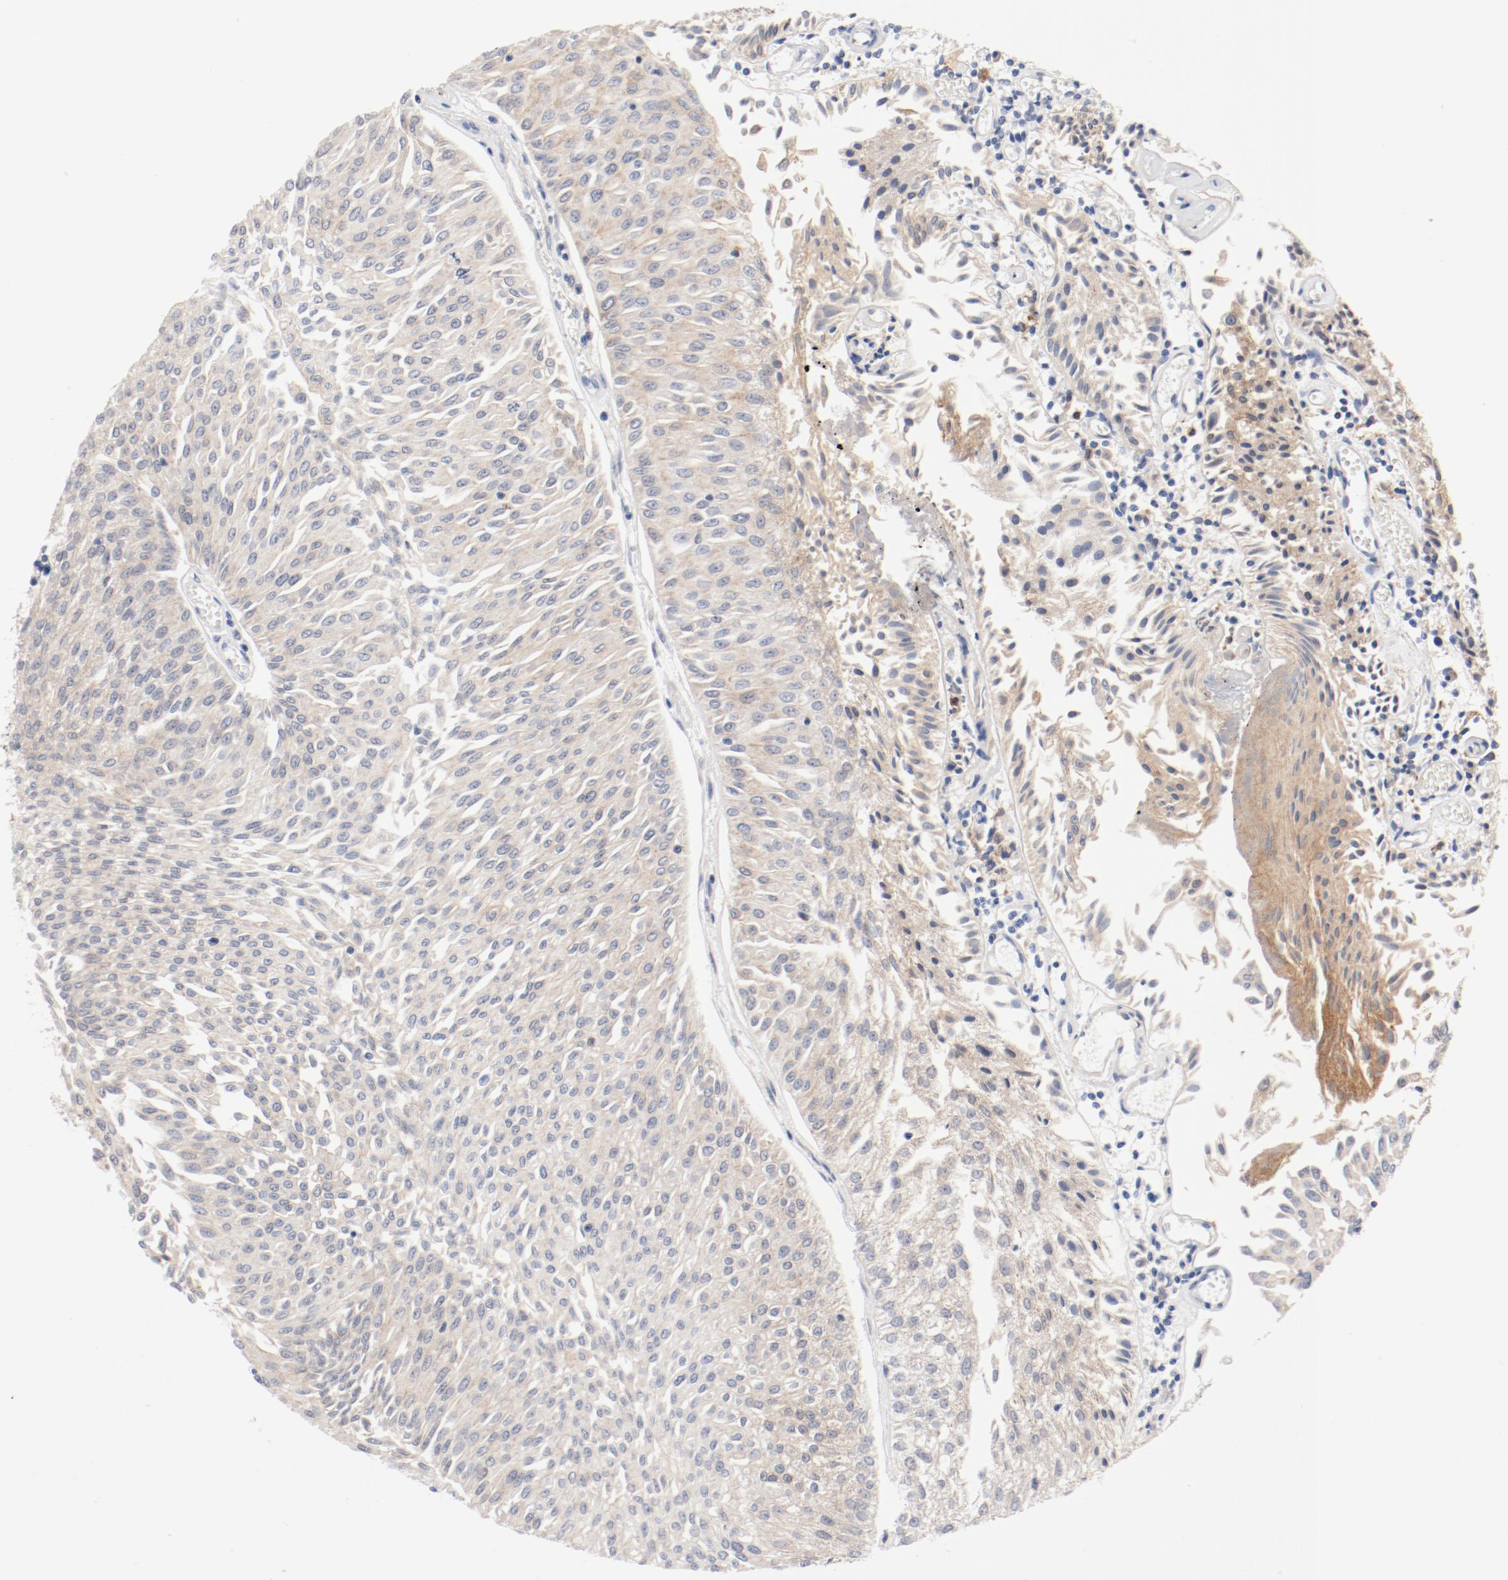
{"staining": {"intensity": "moderate", "quantity": ">75%", "location": "cytoplasmic/membranous"}, "tissue": "urothelial cancer", "cell_type": "Tumor cells", "image_type": "cancer", "snomed": [{"axis": "morphology", "description": "Urothelial carcinoma, Low grade"}, {"axis": "topography", "description": "Urinary bladder"}], "caption": "Low-grade urothelial carcinoma stained with a protein marker shows moderate staining in tumor cells.", "gene": "PDPK1", "patient": {"sex": "male", "age": 86}}